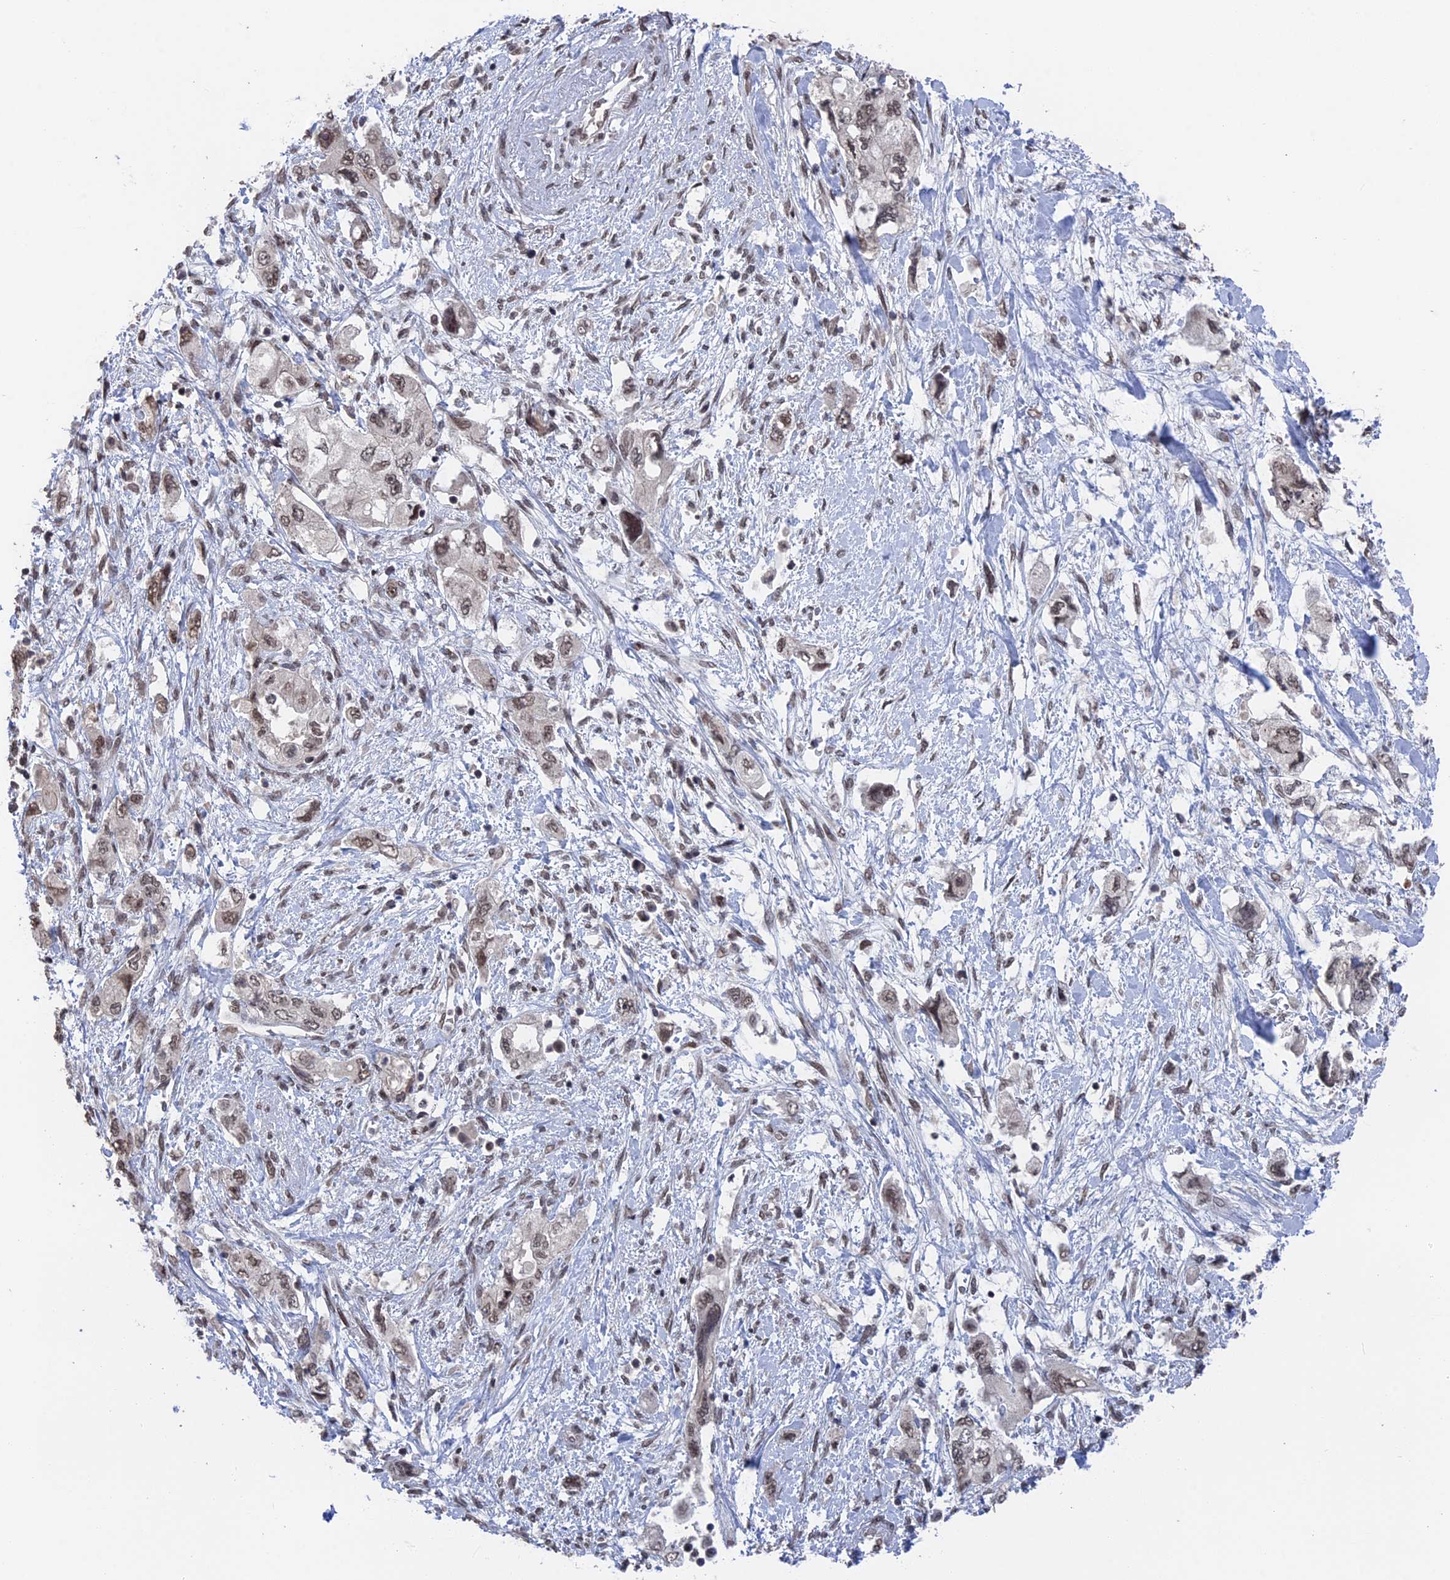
{"staining": {"intensity": "moderate", "quantity": "25%-75%", "location": "nuclear"}, "tissue": "pancreatic cancer", "cell_type": "Tumor cells", "image_type": "cancer", "snomed": [{"axis": "morphology", "description": "Adenocarcinoma, NOS"}, {"axis": "topography", "description": "Pancreas"}], "caption": "The immunohistochemical stain shows moderate nuclear expression in tumor cells of adenocarcinoma (pancreatic) tissue. The staining was performed using DAB to visualize the protein expression in brown, while the nuclei were stained in blue with hematoxylin (Magnification: 20x).", "gene": "NR2C2AP", "patient": {"sex": "female", "age": 73}}